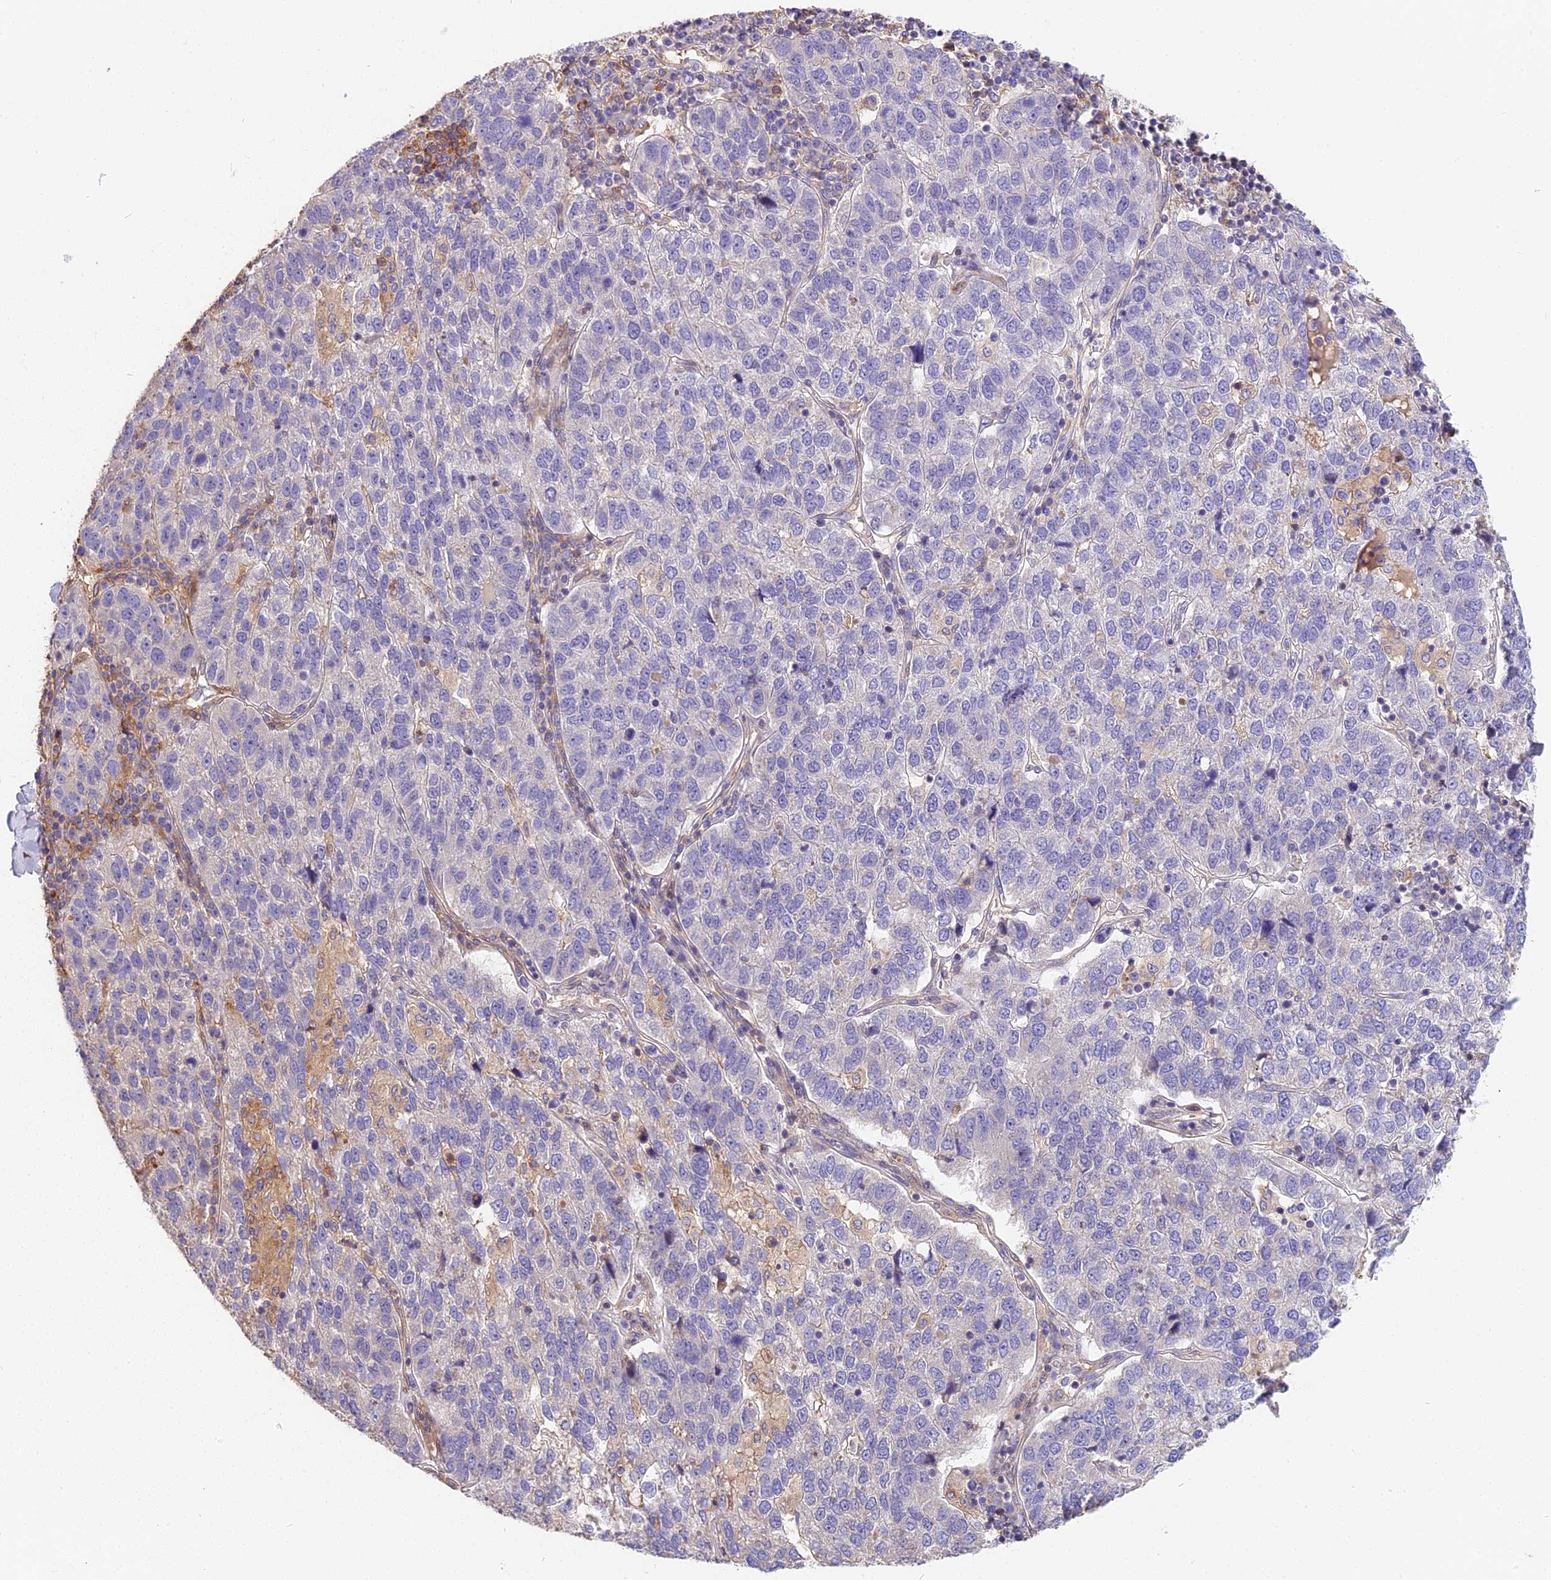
{"staining": {"intensity": "negative", "quantity": "none", "location": "none"}, "tissue": "pancreatic cancer", "cell_type": "Tumor cells", "image_type": "cancer", "snomed": [{"axis": "morphology", "description": "Adenocarcinoma, NOS"}, {"axis": "topography", "description": "Pancreas"}], "caption": "High magnification brightfield microscopy of adenocarcinoma (pancreatic) stained with DAB (3,3'-diaminobenzidine) (brown) and counterstained with hematoxylin (blue): tumor cells show no significant staining.", "gene": "ARHGAP17", "patient": {"sex": "female", "age": 61}}